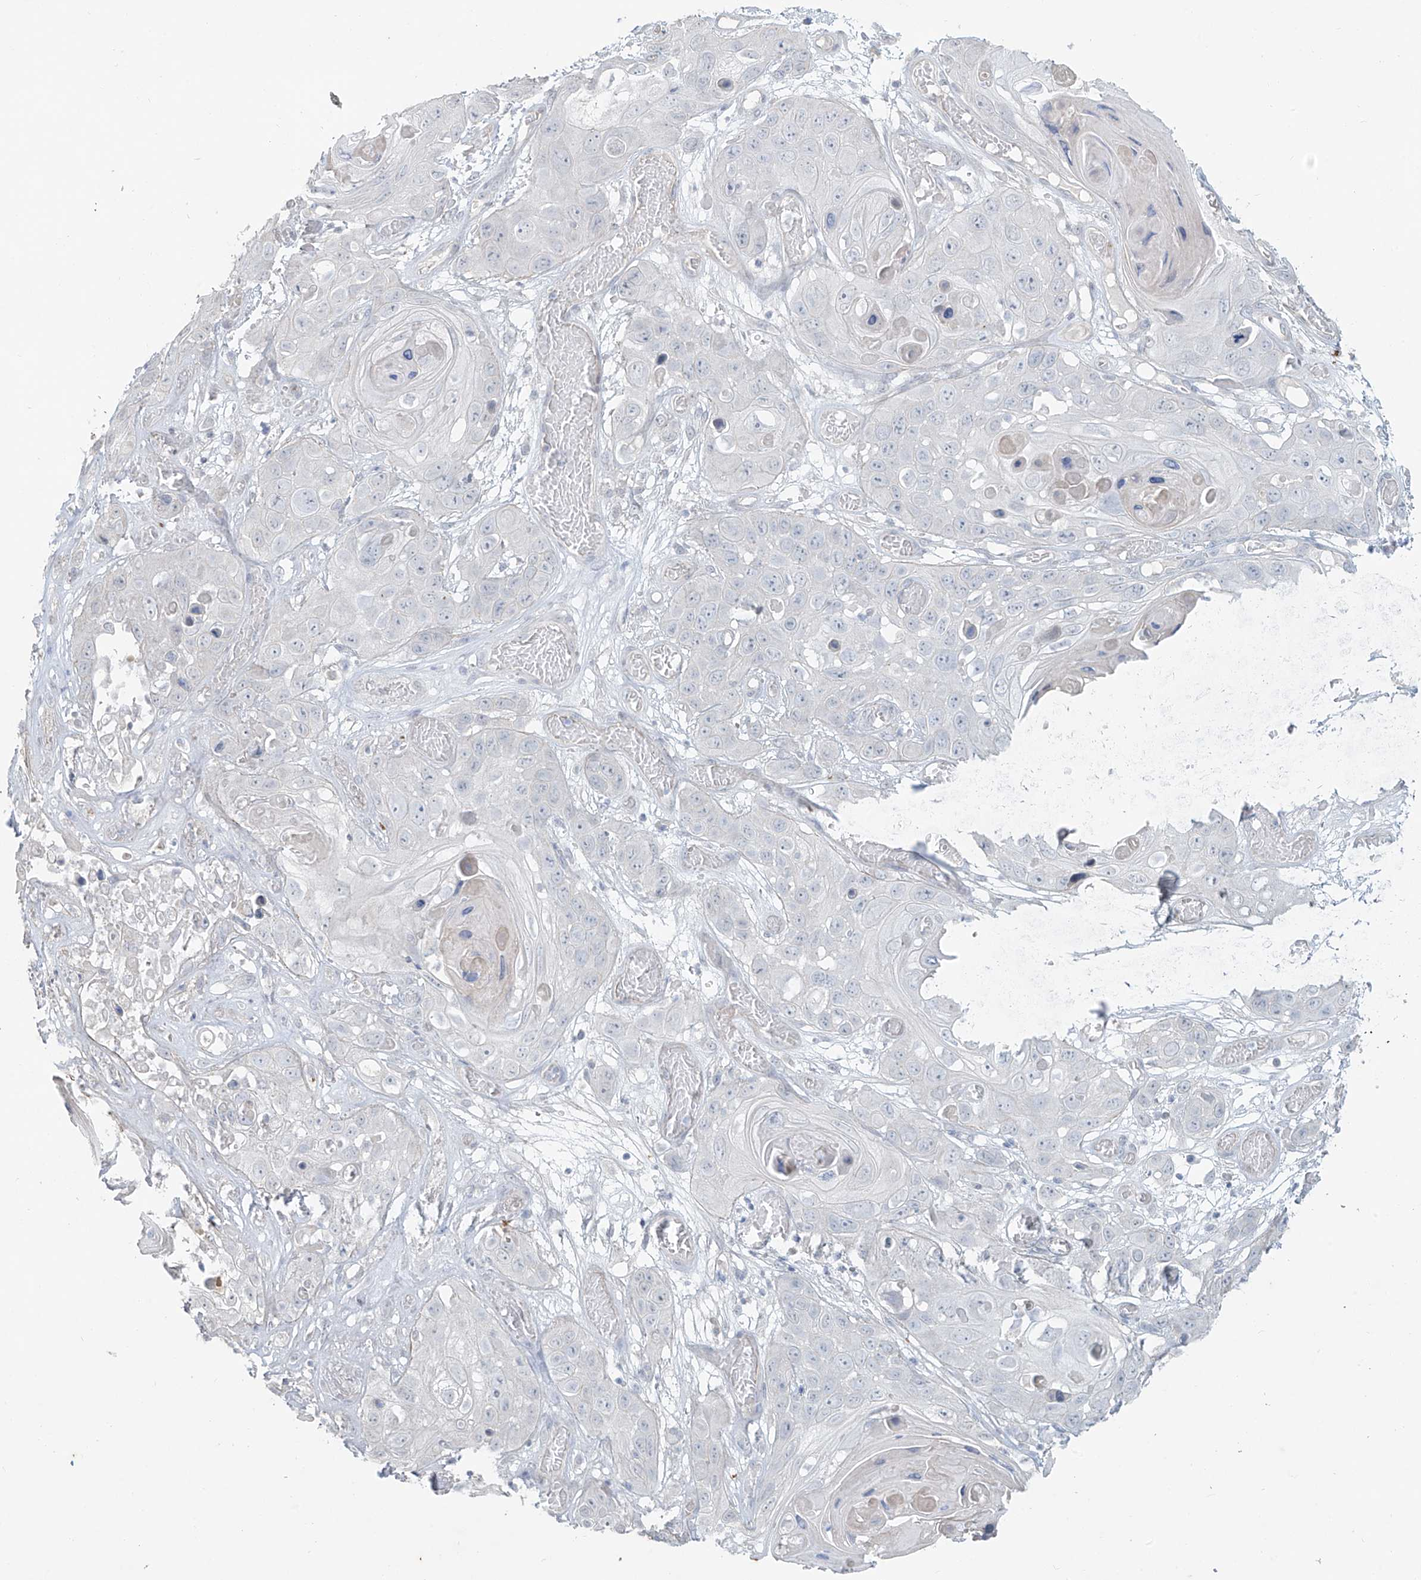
{"staining": {"intensity": "negative", "quantity": "none", "location": "none"}, "tissue": "skin cancer", "cell_type": "Tumor cells", "image_type": "cancer", "snomed": [{"axis": "morphology", "description": "Squamous cell carcinoma, NOS"}, {"axis": "topography", "description": "Skin"}], "caption": "Skin cancer stained for a protein using immunohistochemistry (IHC) reveals no staining tumor cells.", "gene": "TUBE1", "patient": {"sex": "male", "age": 55}}